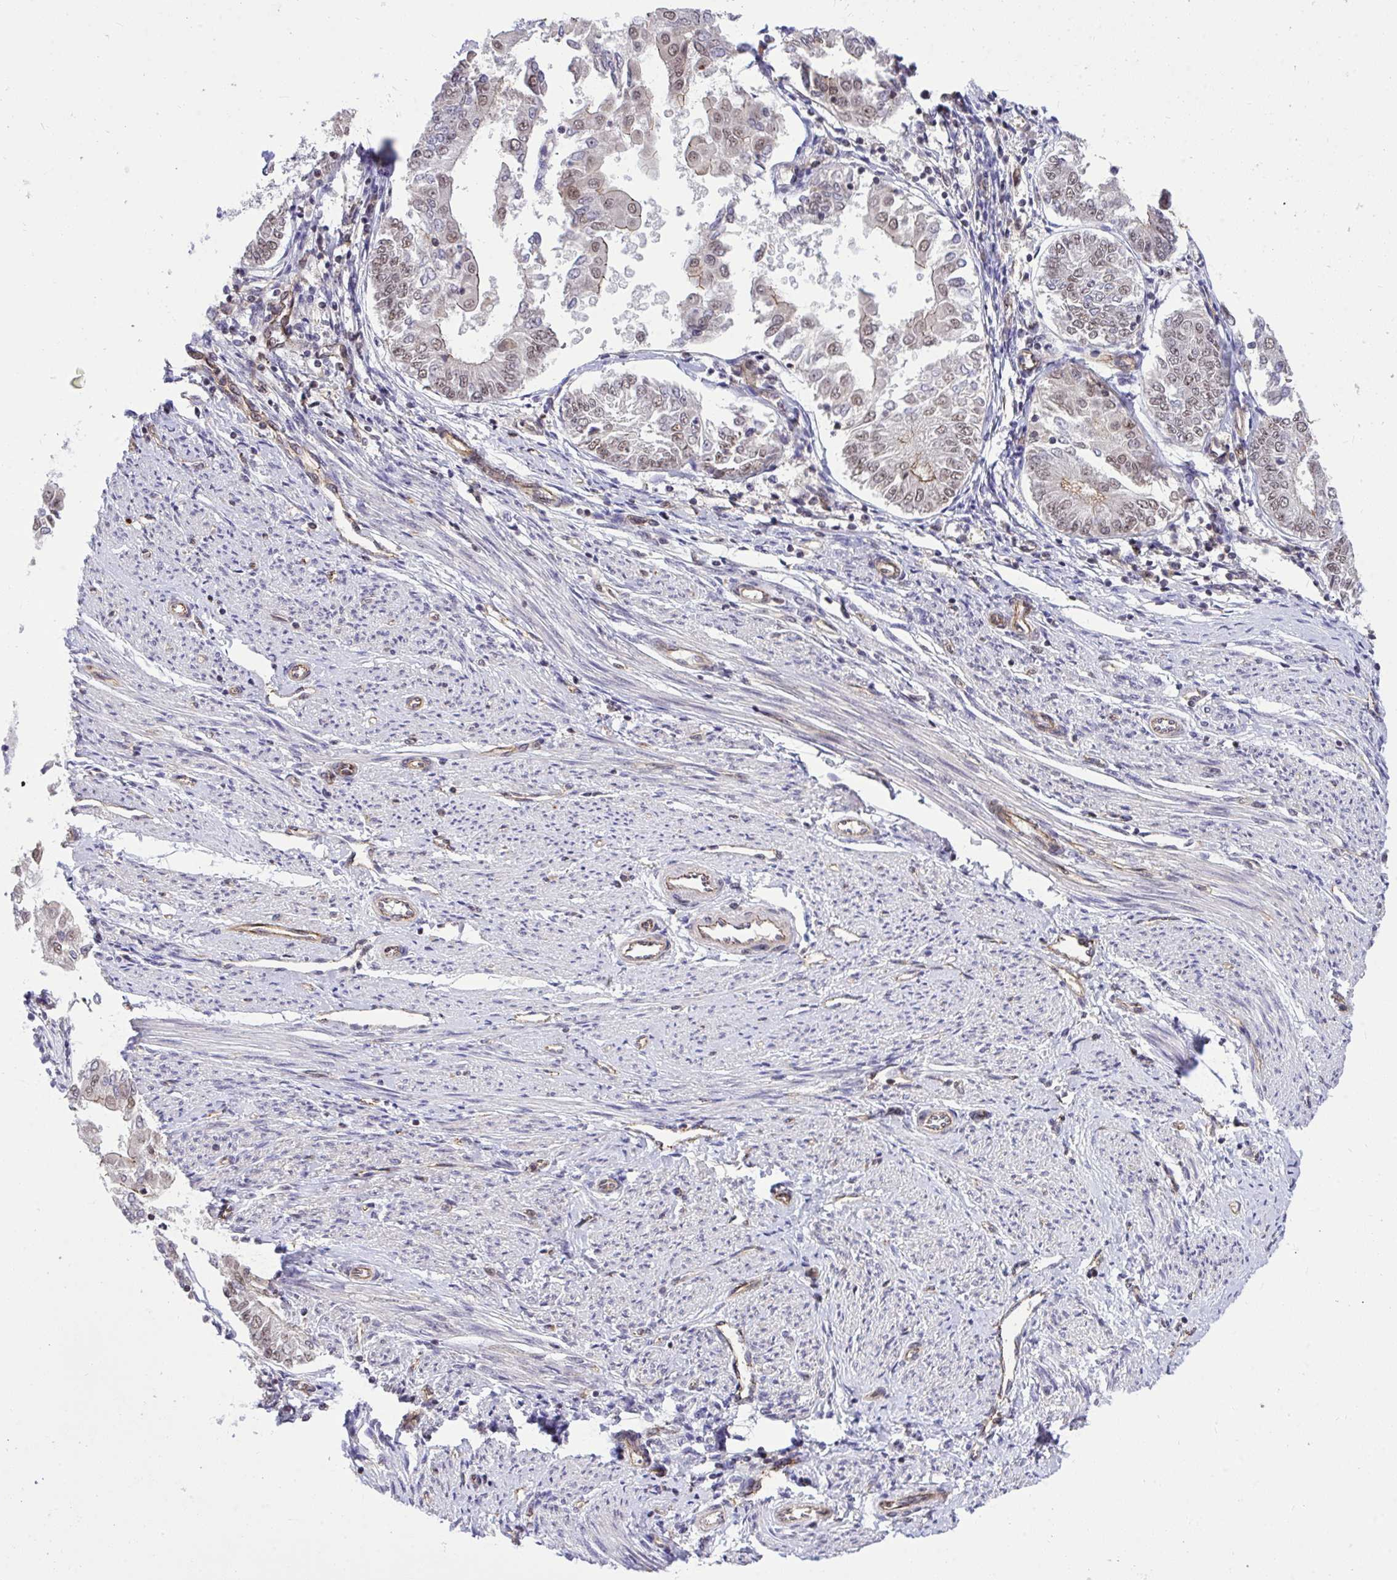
{"staining": {"intensity": "moderate", "quantity": "25%-75%", "location": "nuclear"}, "tissue": "endometrial cancer", "cell_type": "Tumor cells", "image_type": "cancer", "snomed": [{"axis": "morphology", "description": "Adenocarcinoma, NOS"}, {"axis": "topography", "description": "Endometrium"}], "caption": "Protein expression analysis of adenocarcinoma (endometrial) shows moderate nuclear staining in about 25%-75% of tumor cells.", "gene": "PPP1CA", "patient": {"sex": "female", "age": 68}}